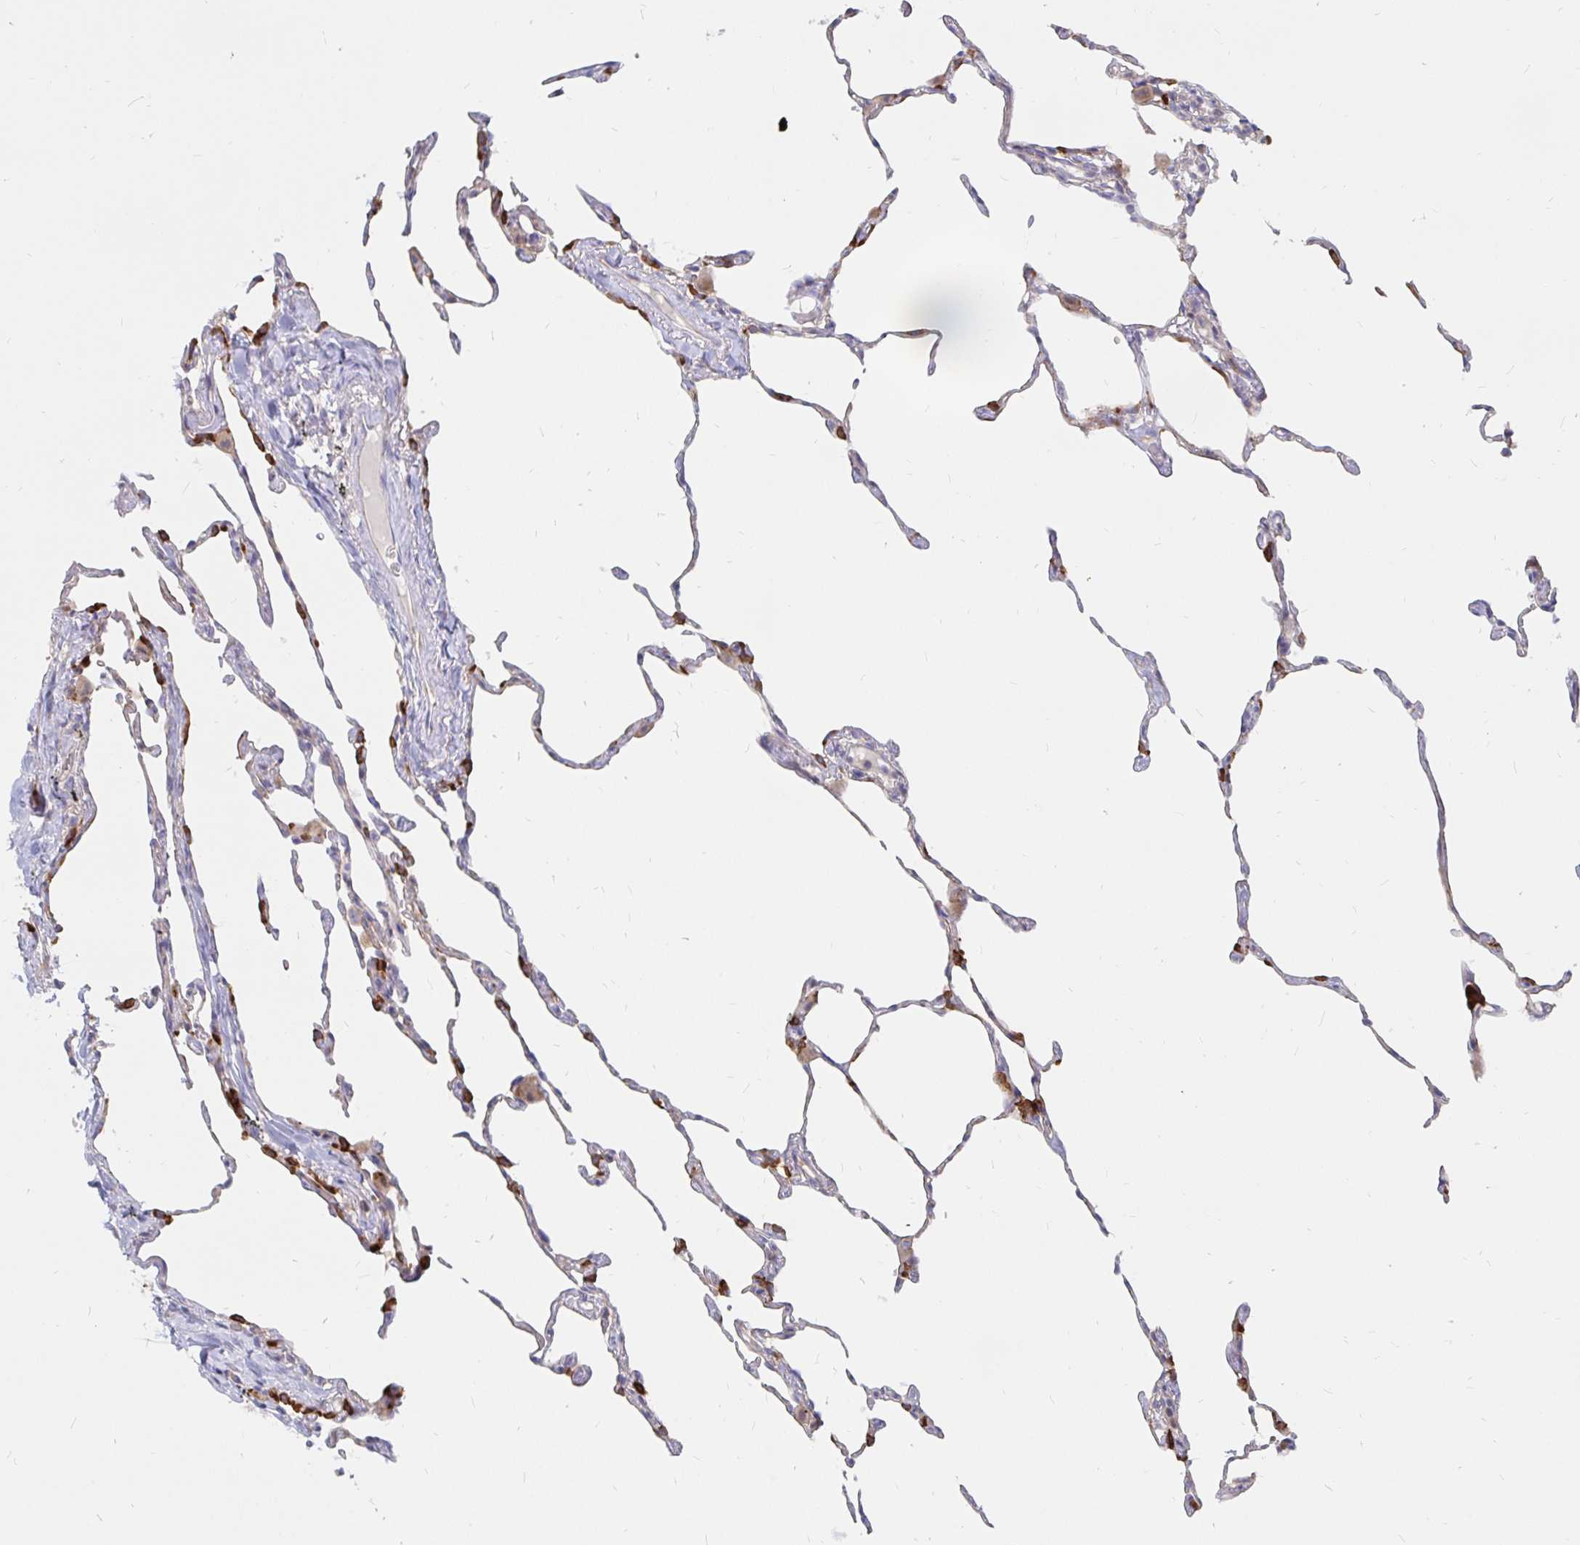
{"staining": {"intensity": "strong", "quantity": "<25%", "location": "cytoplasmic/membranous"}, "tissue": "lung", "cell_type": "Alveolar cells", "image_type": "normal", "snomed": [{"axis": "morphology", "description": "Normal tissue, NOS"}, {"axis": "topography", "description": "Lung"}], "caption": "Immunohistochemical staining of benign human lung displays <25% levels of strong cytoplasmic/membranous protein staining in about <25% of alveolar cells.", "gene": "KCTD19", "patient": {"sex": "female", "age": 57}}